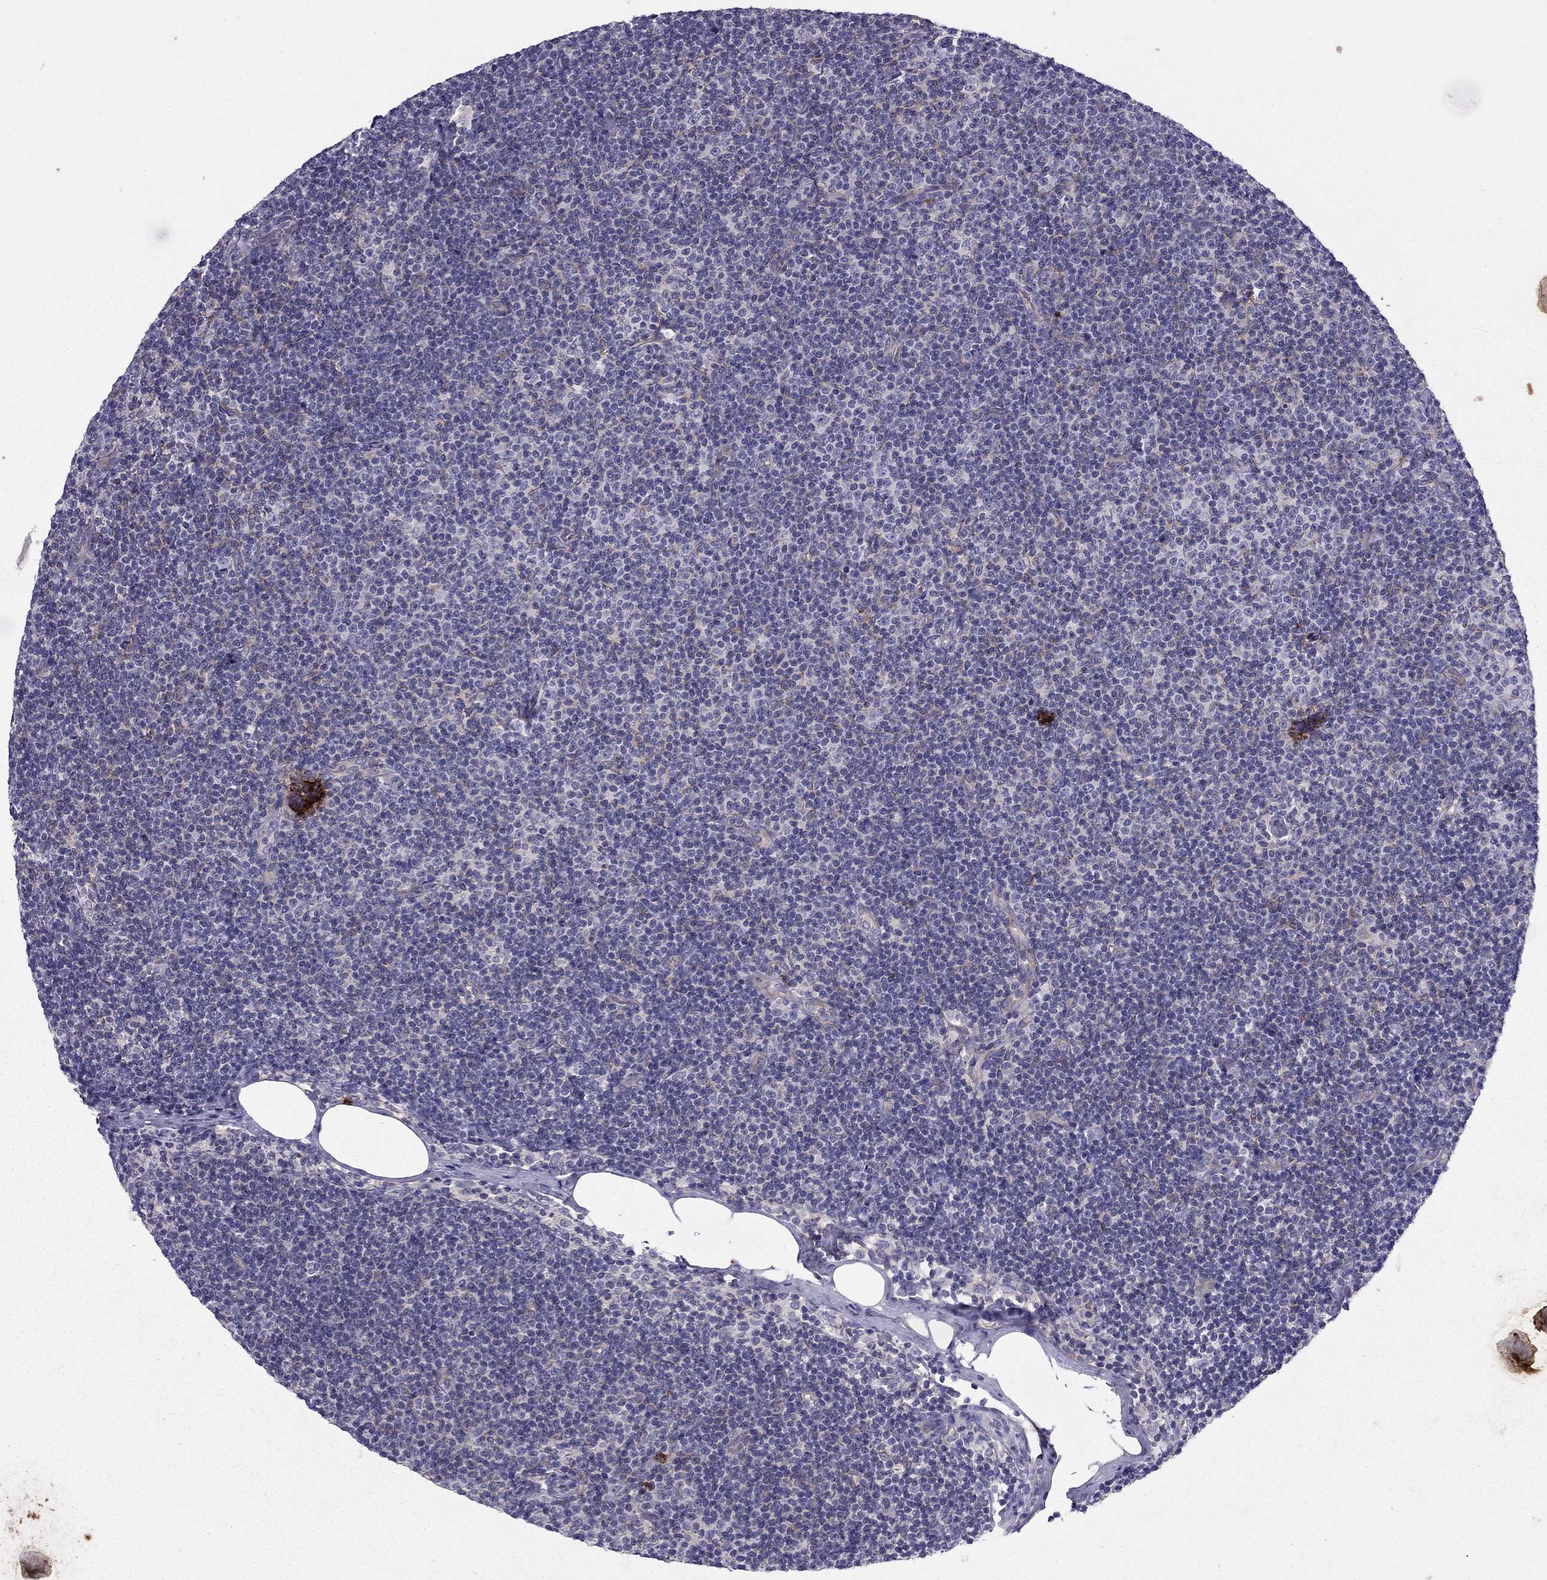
{"staining": {"intensity": "negative", "quantity": "none", "location": "none"}, "tissue": "lymphoma", "cell_type": "Tumor cells", "image_type": "cancer", "snomed": [{"axis": "morphology", "description": "Malignant lymphoma, non-Hodgkin's type, Low grade"}, {"axis": "topography", "description": "Lymph node"}], "caption": "The photomicrograph exhibits no staining of tumor cells in lymphoma.", "gene": "SYT5", "patient": {"sex": "male", "age": 81}}